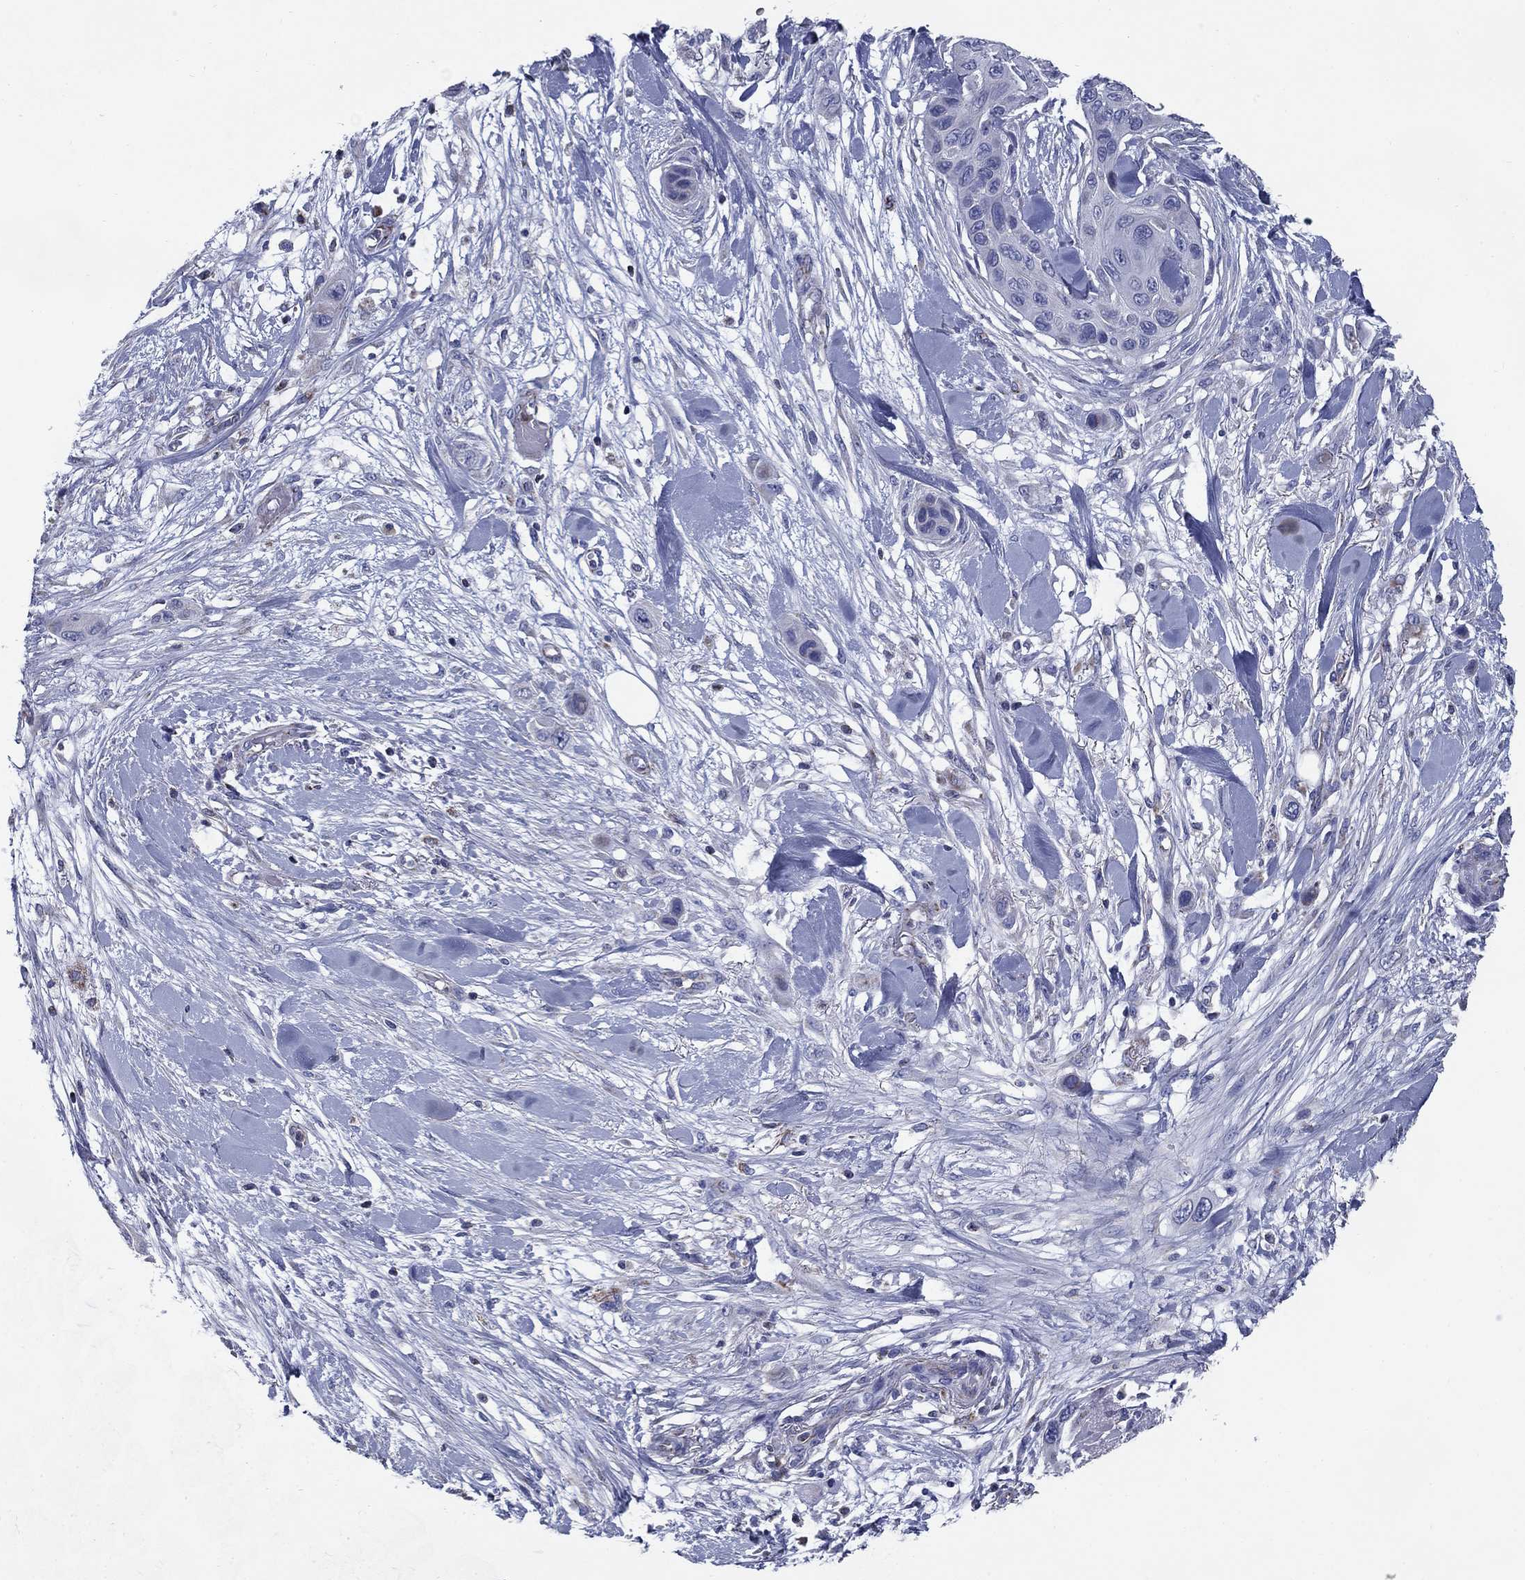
{"staining": {"intensity": "negative", "quantity": "none", "location": "none"}, "tissue": "skin cancer", "cell_type": "Tumor cells", "image_type": "cancer", "snomed": [{"axis": "morphology", "description": "Squamous cell carcinoma, NOS"}, {"axis": "topography", "description": "Skin"}], "caption": "There is no significant staining in tumor cells of skin cancer (squamous cell carcinoma).", "gene": "NDUFA4L2", "patient": {"sex": "male", "age": 79}}